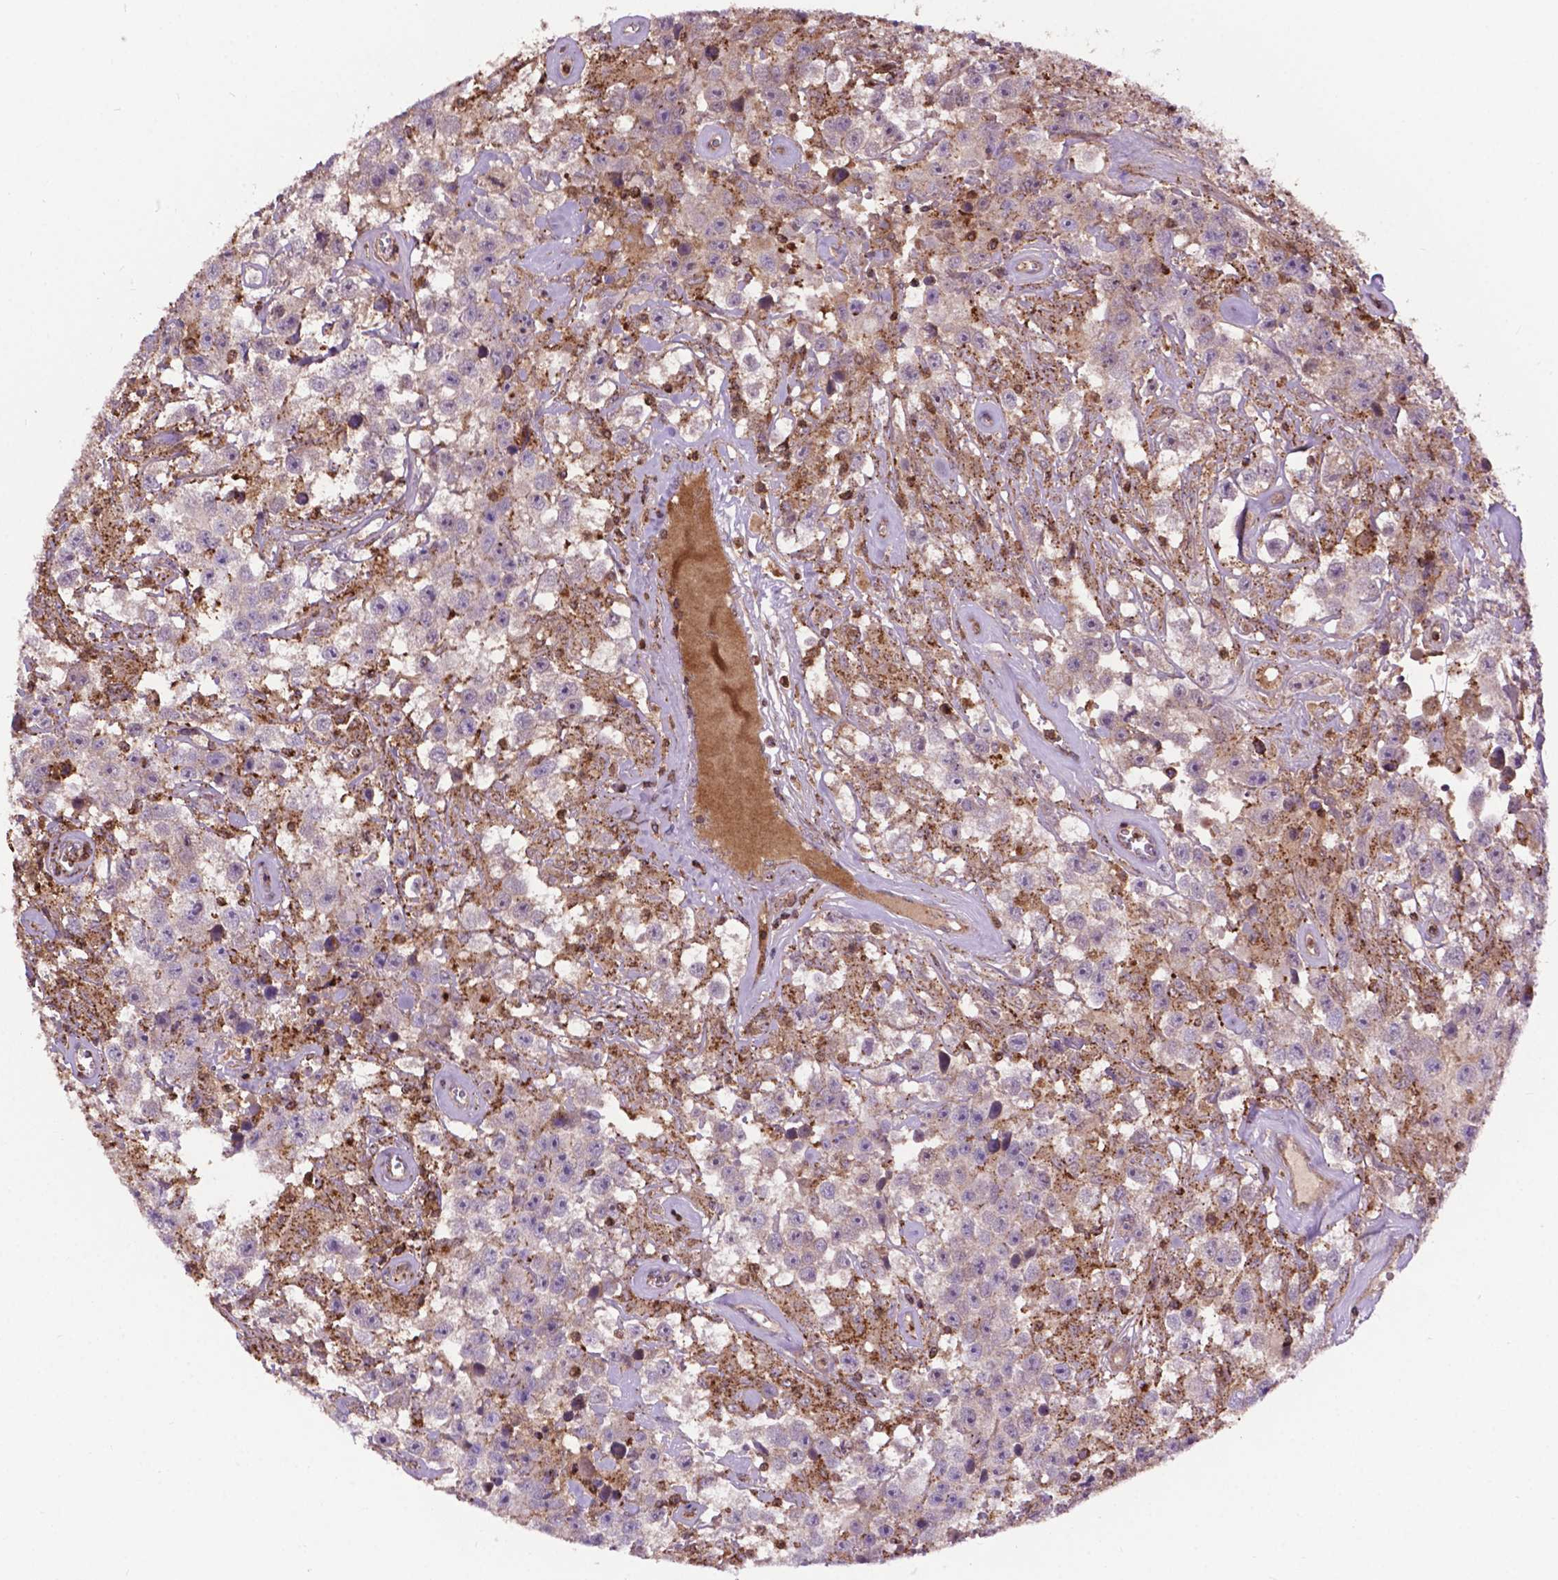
{"staining": {"intensity": "weak", "quantity": ">75%", "location": "cytoplasmic/membranous"}, "tissue": "testis cancer", "cell_type": "Tumor cells", "image_type": "cancer", "snomed": [{"axis": "morphology", "description": "Seminoma, NOS"}, {"axis": "topography", "description": "Testis"}], "caption": "A micrograph of seminoma (testis) stained for a protein demonstrates weak cytoplasmic/membranous brown staining in tumor cells.", "gene": "CHMP4A", "patient": {"sex": "male", "age": 43}}